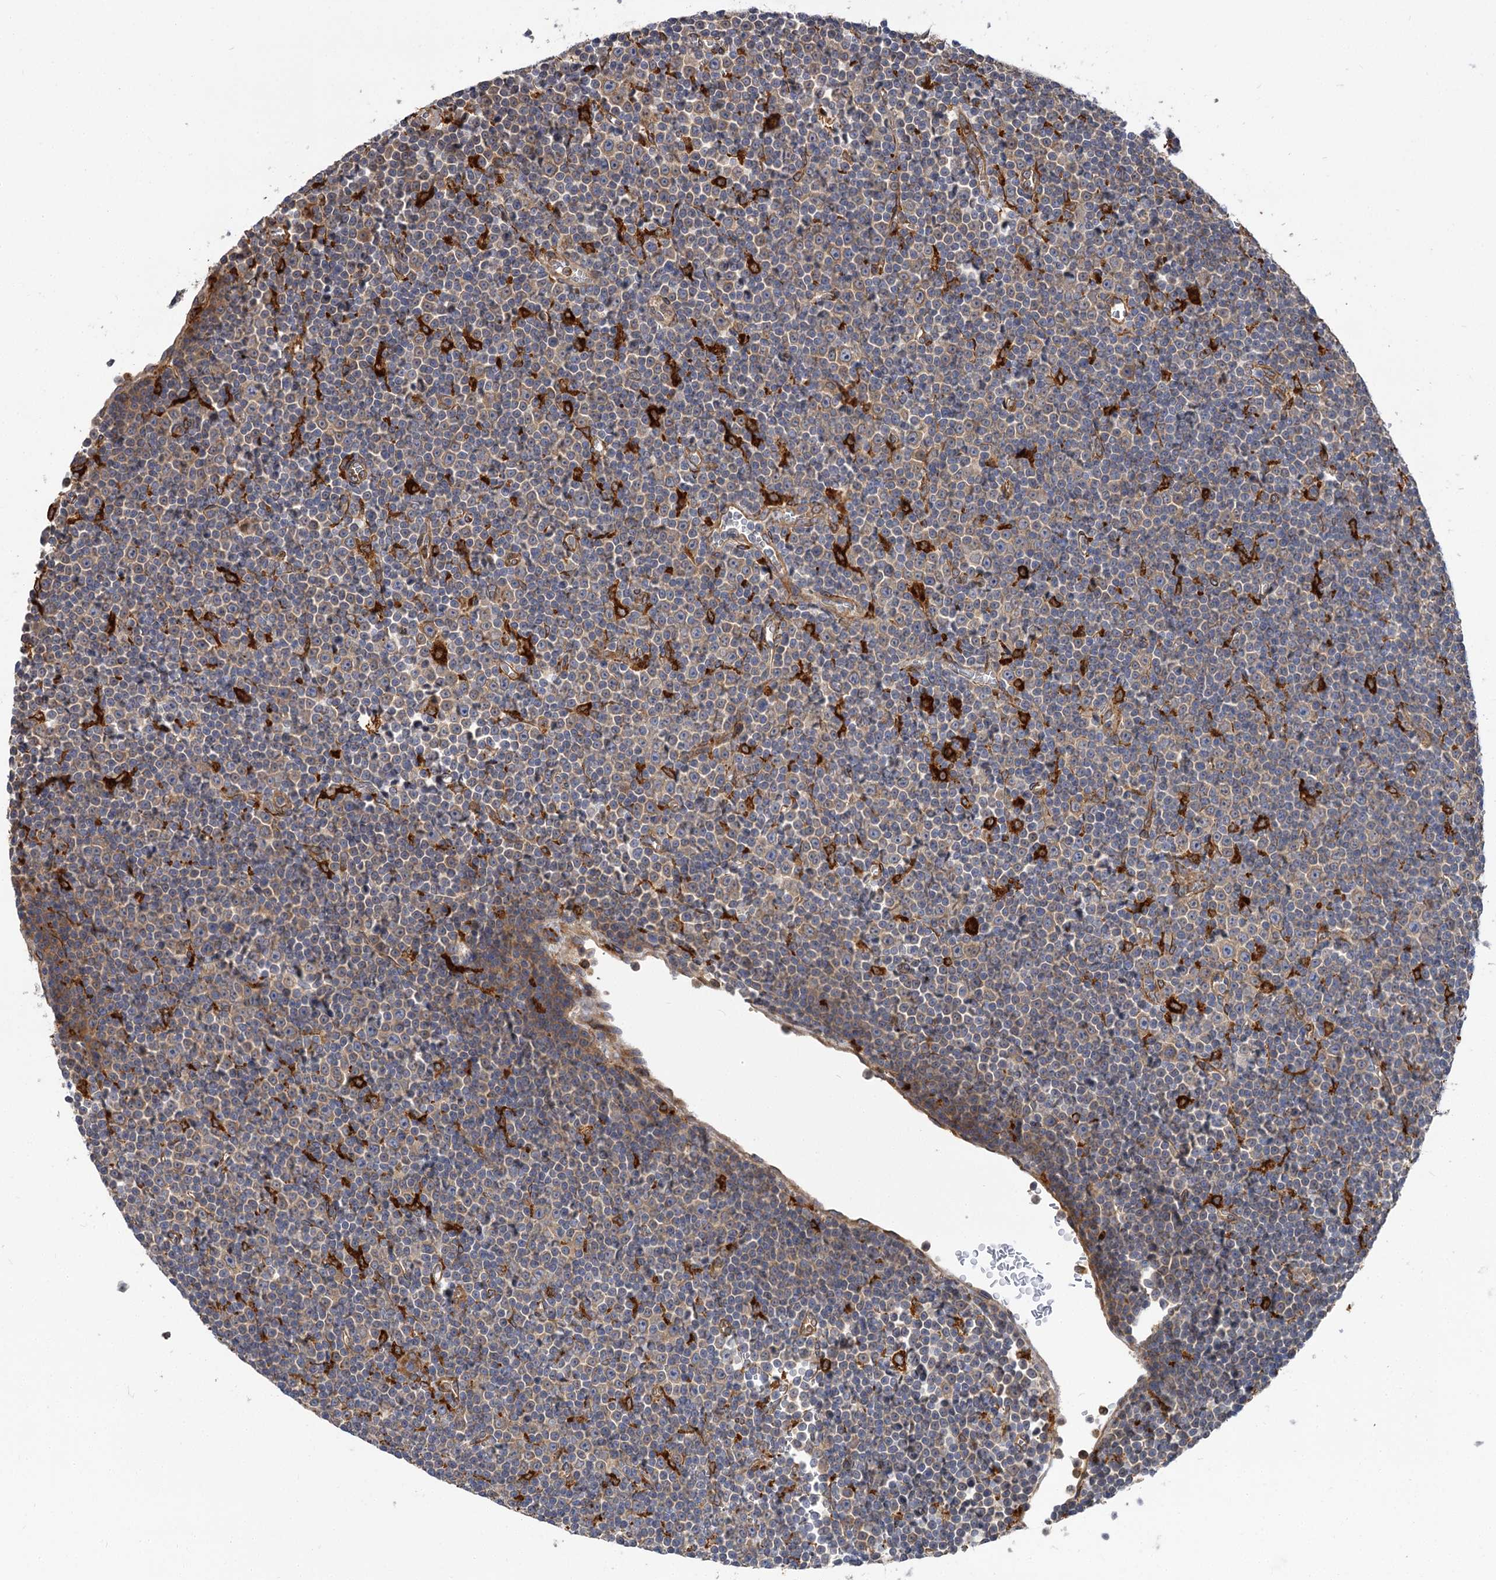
{"staining": {"intensity": "weak", "quantity": "<25%", "location": "cytoplasmic/membranous"}, "tissue": "lymphoma", "cell_type": "Tumor cells", "image_type": "cancer", "snomed": [{"axis": "morphology", "description": "Malignant lymphoma, non-Hodgkin's type, Low grade"}, {"axis": "topography", "description": "Lymph node"}], "caption": "DAB immunohistochemical staining of lymphoma exhibits no significant positivity in tumor cells.", "gene": "PPIP5K2", "patient": {"sex": "female", "age": 67}}